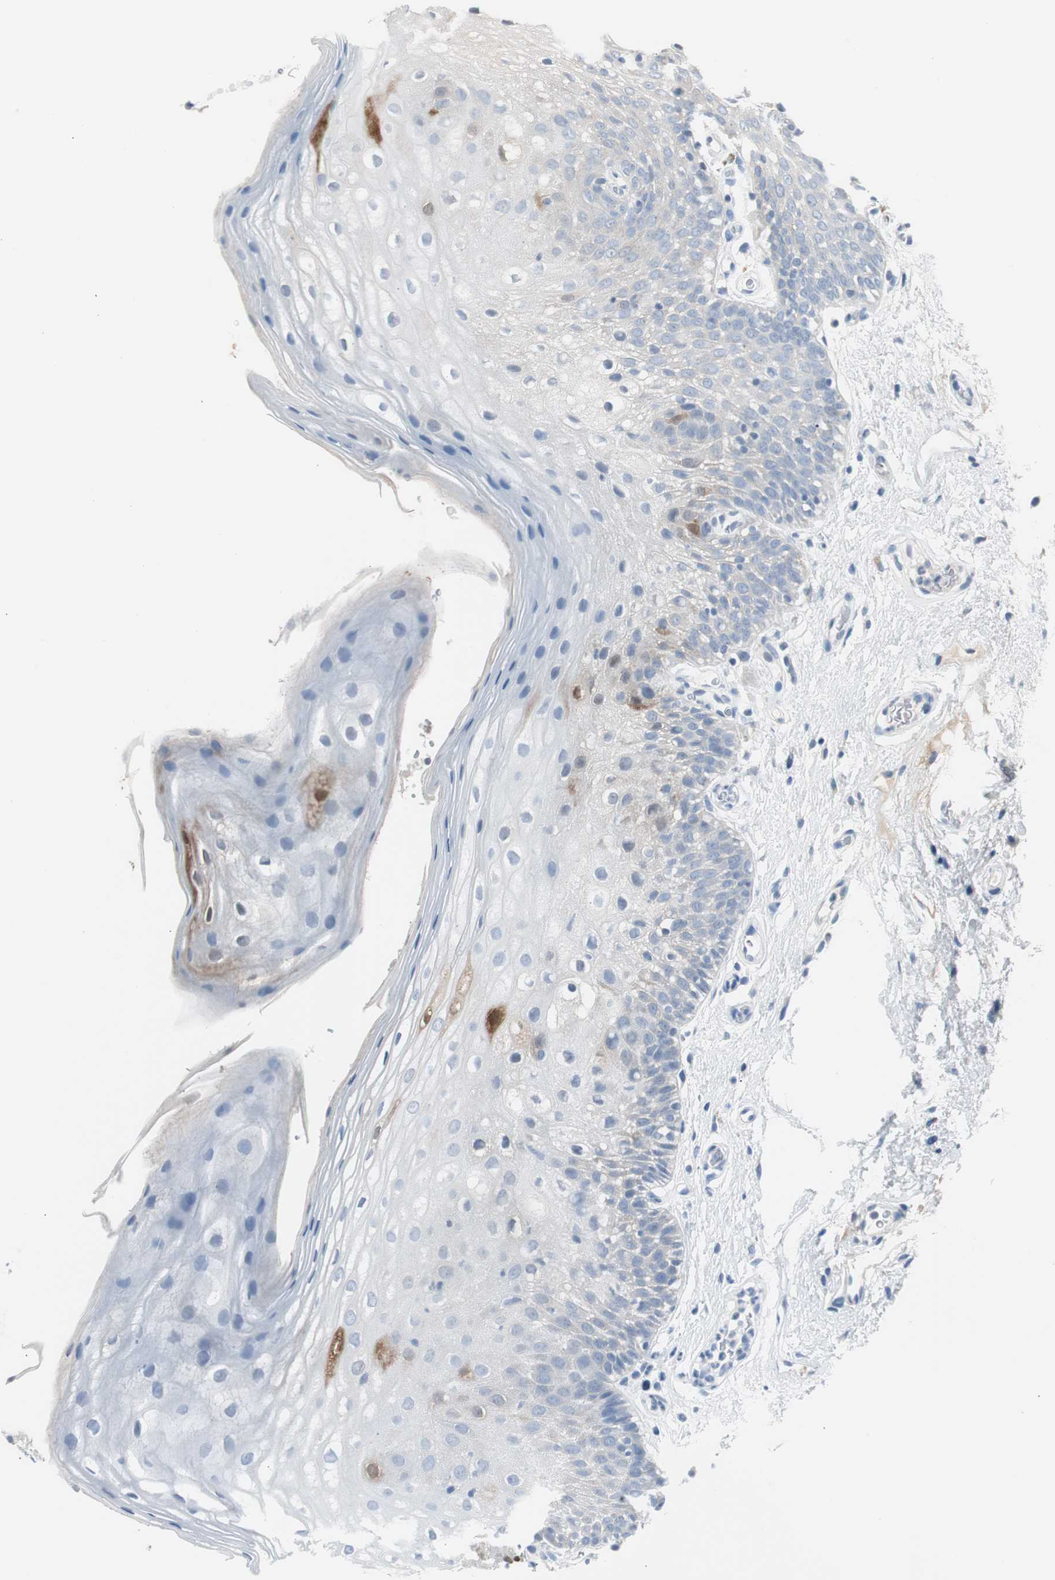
{"staining": {"intensity": "moderate", "quantity": "<25%", "location": "cytoplasmic/membranous"}, "tissue": "oral mucosa", "cell_type": "Squamous epithelial cells", "image_type": "normal", "snomed": [{"axis": "morphology", "description": "Normal tissue, NOS"}, {"axis": "morphology", "description": "Squamous cell carcinoma, NOS"}, {"axis": "topography", "description": "Skeletal muscle"}, {"axis": "topography", "description": "Oral tissue"}], "caption": "Squamous epithelial cells reveal moderate cytoplasmic/membranous positivity in approximately <25% of cells in normal oral mucosa. (brown staining indicates protein expression, while blue staining denotes nuclei).", "gene": "S100A7A", "patient": {"sex": "male", "age": 71}}